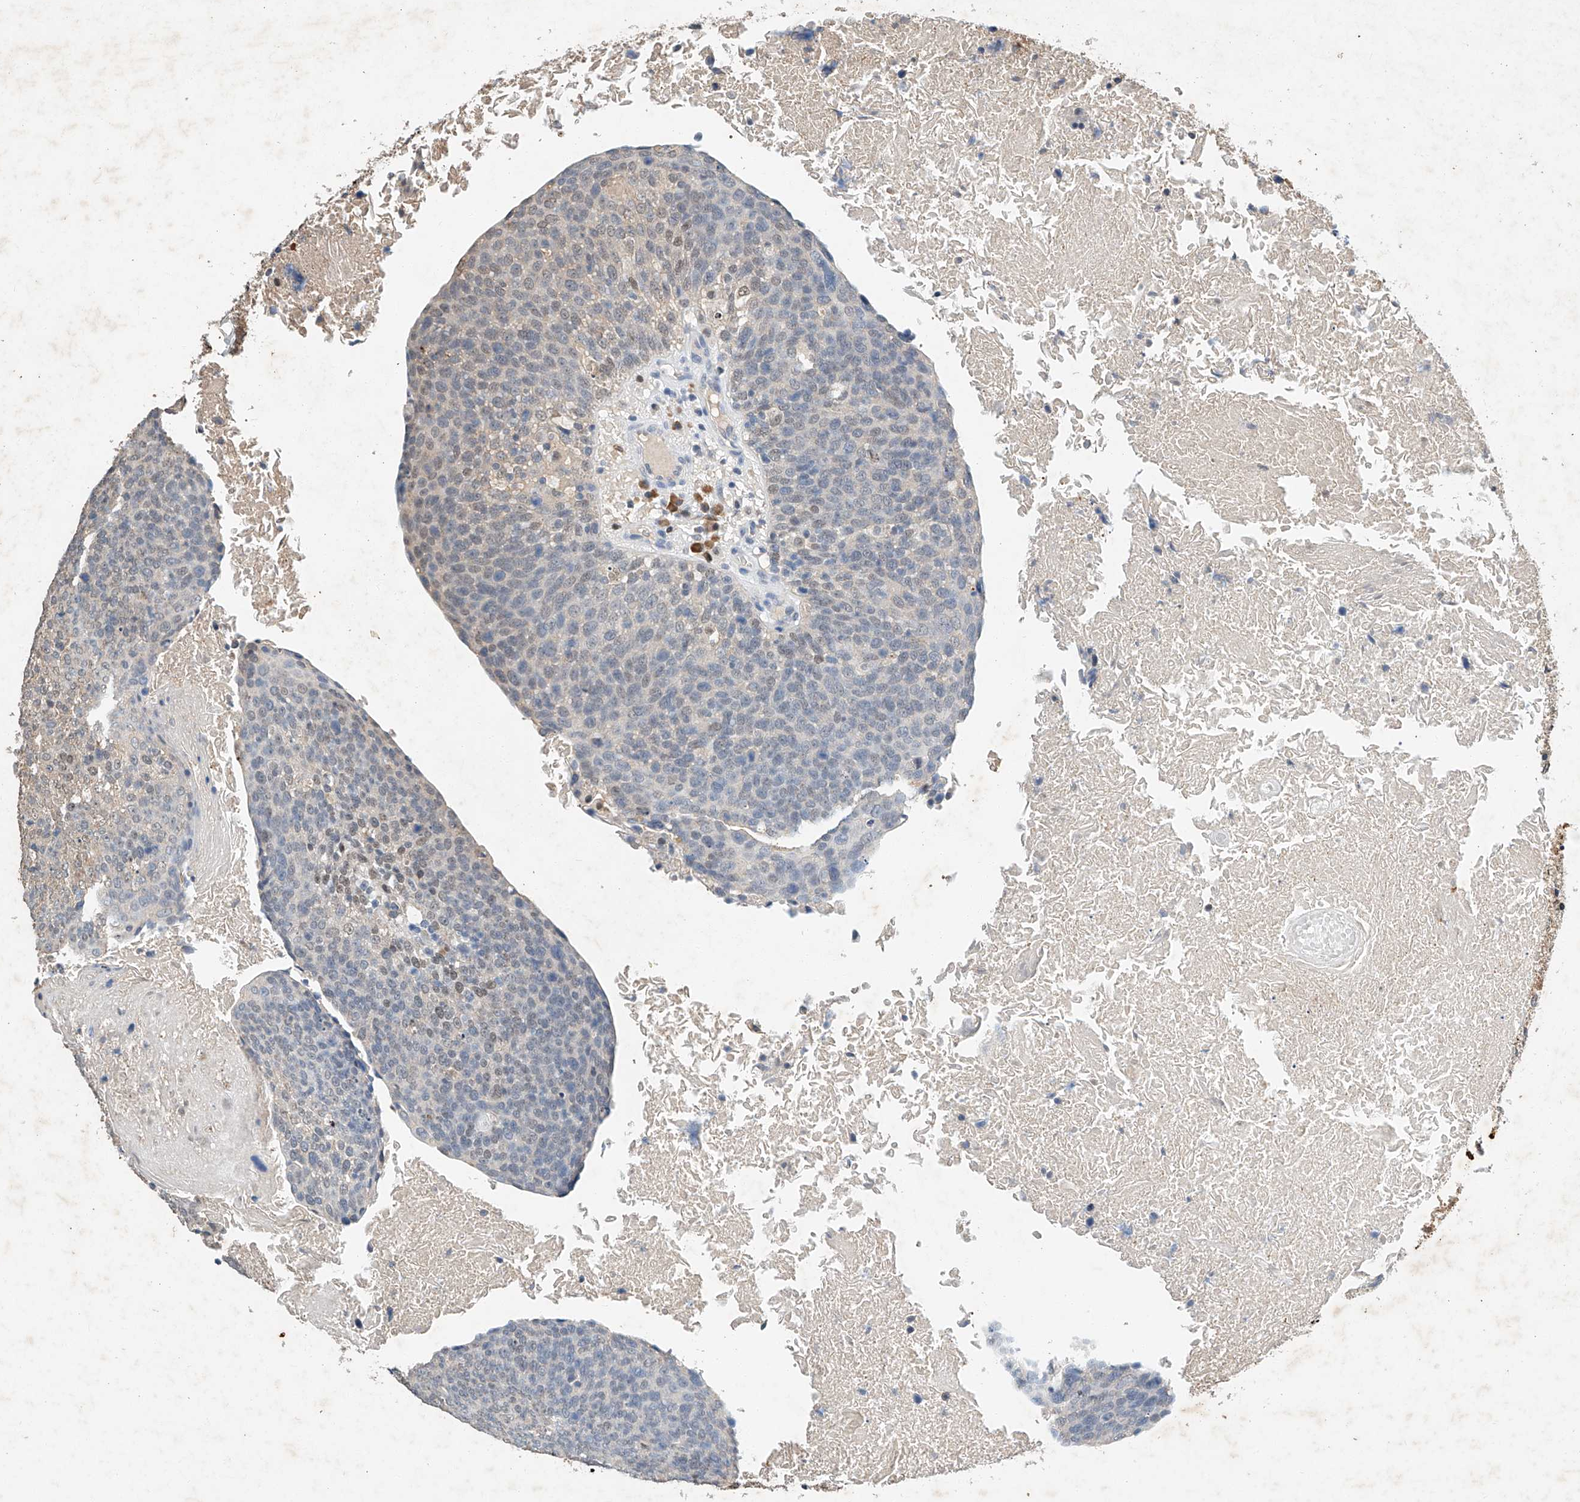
{"staining": {"intensity": "weak", "quantity": "<25%", "location": "nuclear"}, "tissue": "head and neck cancer", "cell_type": "Tumor cells", "image_type": "cancer", "snomed": [{"axis": "morphology", "description": "Squamous cell carcinoma, NOS"}, {"axis": "morphology", "description": "Squamous cell carcinoma, metastatic, NOS"}, {"axis": "topography", "description": "Lymph node"}, {"axis": "topography", "description": "Head-Neck"}], "caption": "A high-resolution image shows immunohistochemistry staining of head and neck metastatic squamous cell carcinoma, which shows no significant expression in tumor cells. The staining was performed using DAB to visualize the protein expression in brown, while the nuclei were stained in blue with hematoxylin (Magnification: 20x).", "gene": "CTDP1", "patient": {"sex": "male", "age": 62}}